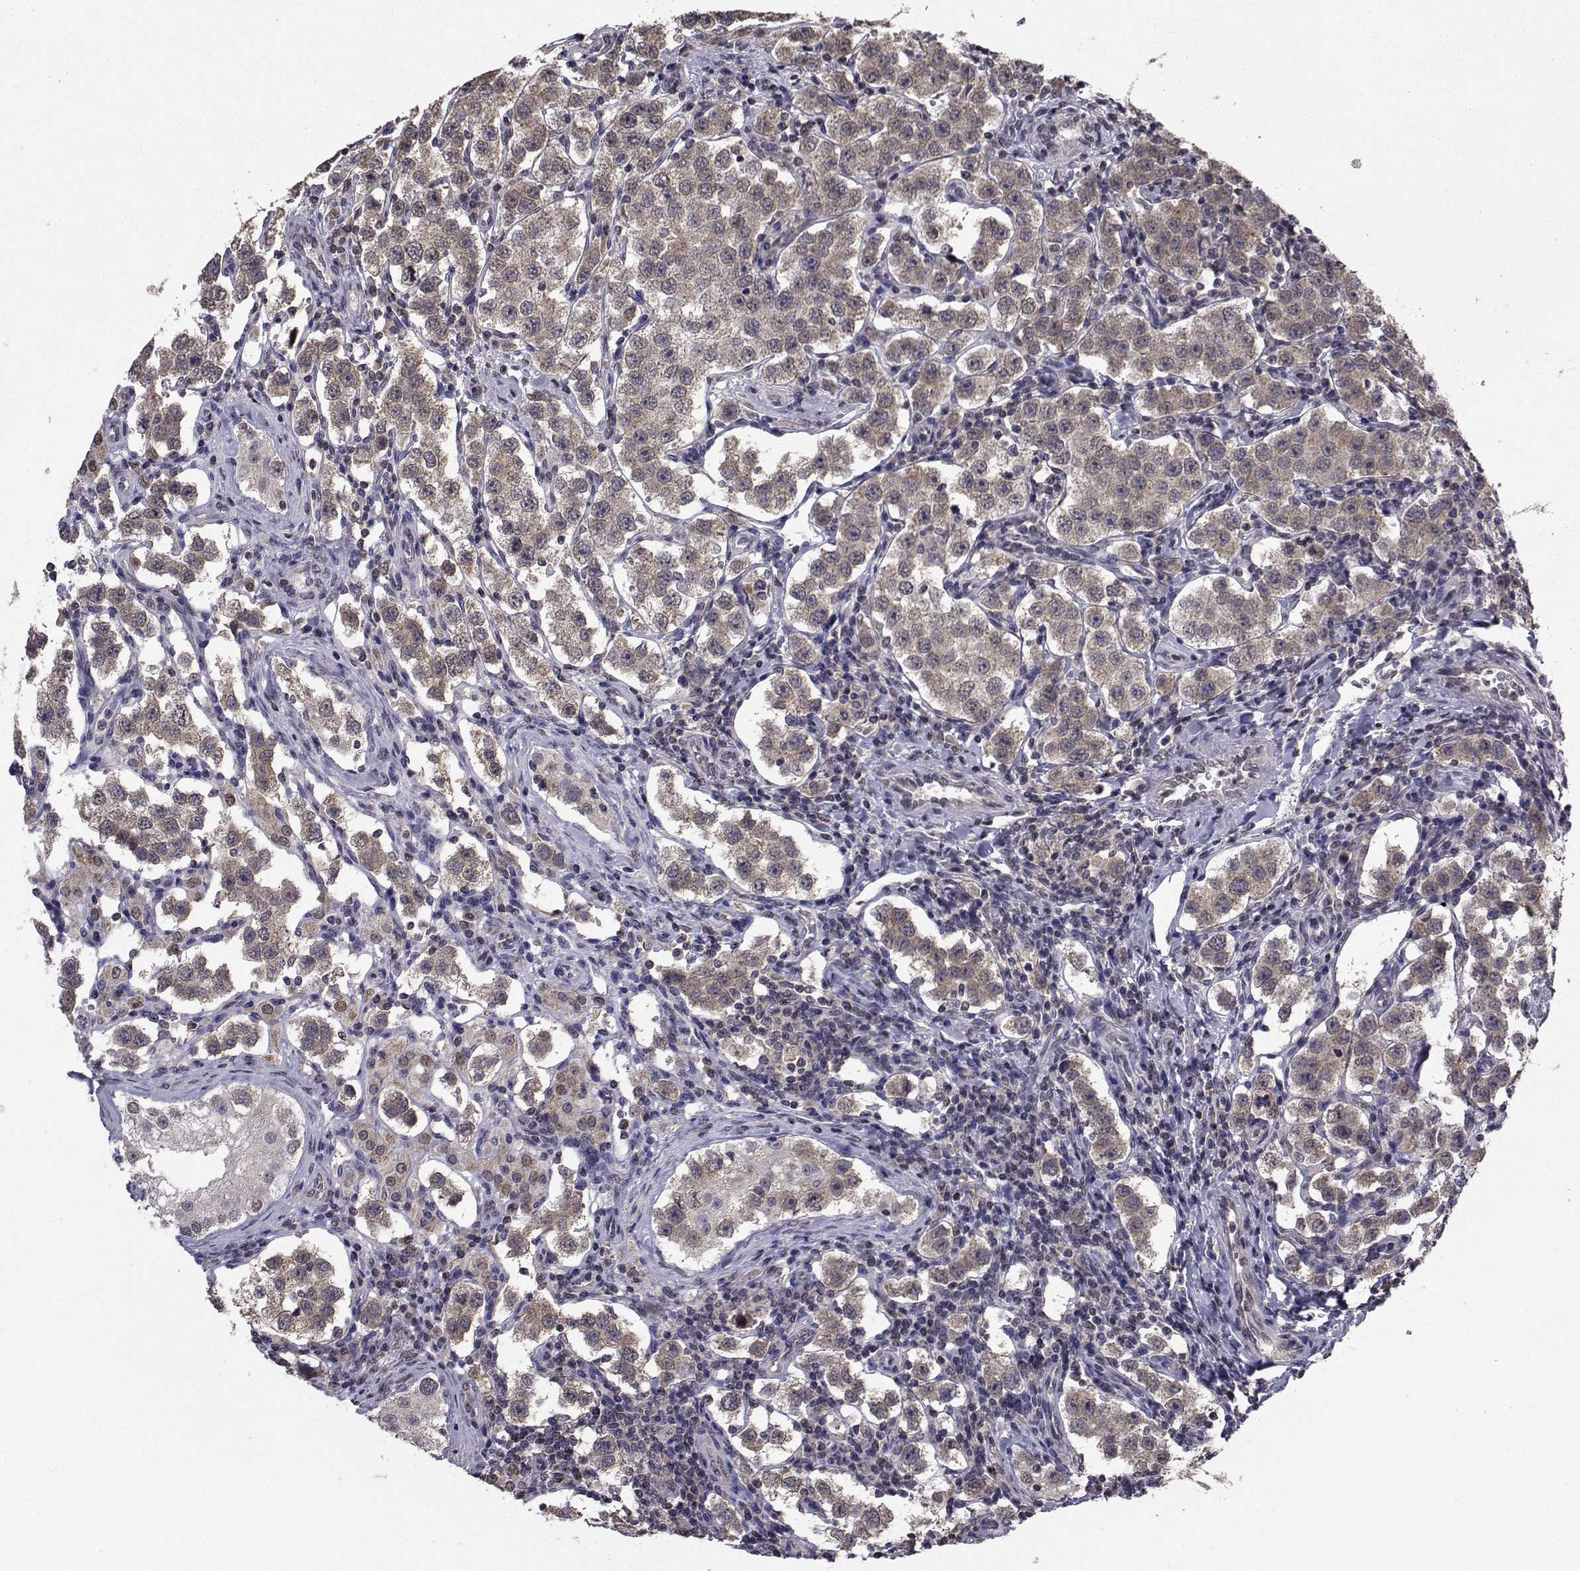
{"staining": {"intensity": "moderate", "quantity": "25%-75%", "location": "cytoplasmic/membranous"}, "tissue": "testis cancer", "cell_type": "Tumor cells", "image_type": "cancer", "snomed": [{"axis": "morphology", "description": "Seminoma, NOS"}, {"axis": "topography", "description": "Testis"}], "caption": "A high-resolution micrograph shows IHC staining of seminoma (testis), which reveals moderate cytoplasmic/membranous positivity in about 25%-75% of tumor cells.", "gene": "CYP2S1", "patient": {"sex": "male", "age": 37}}